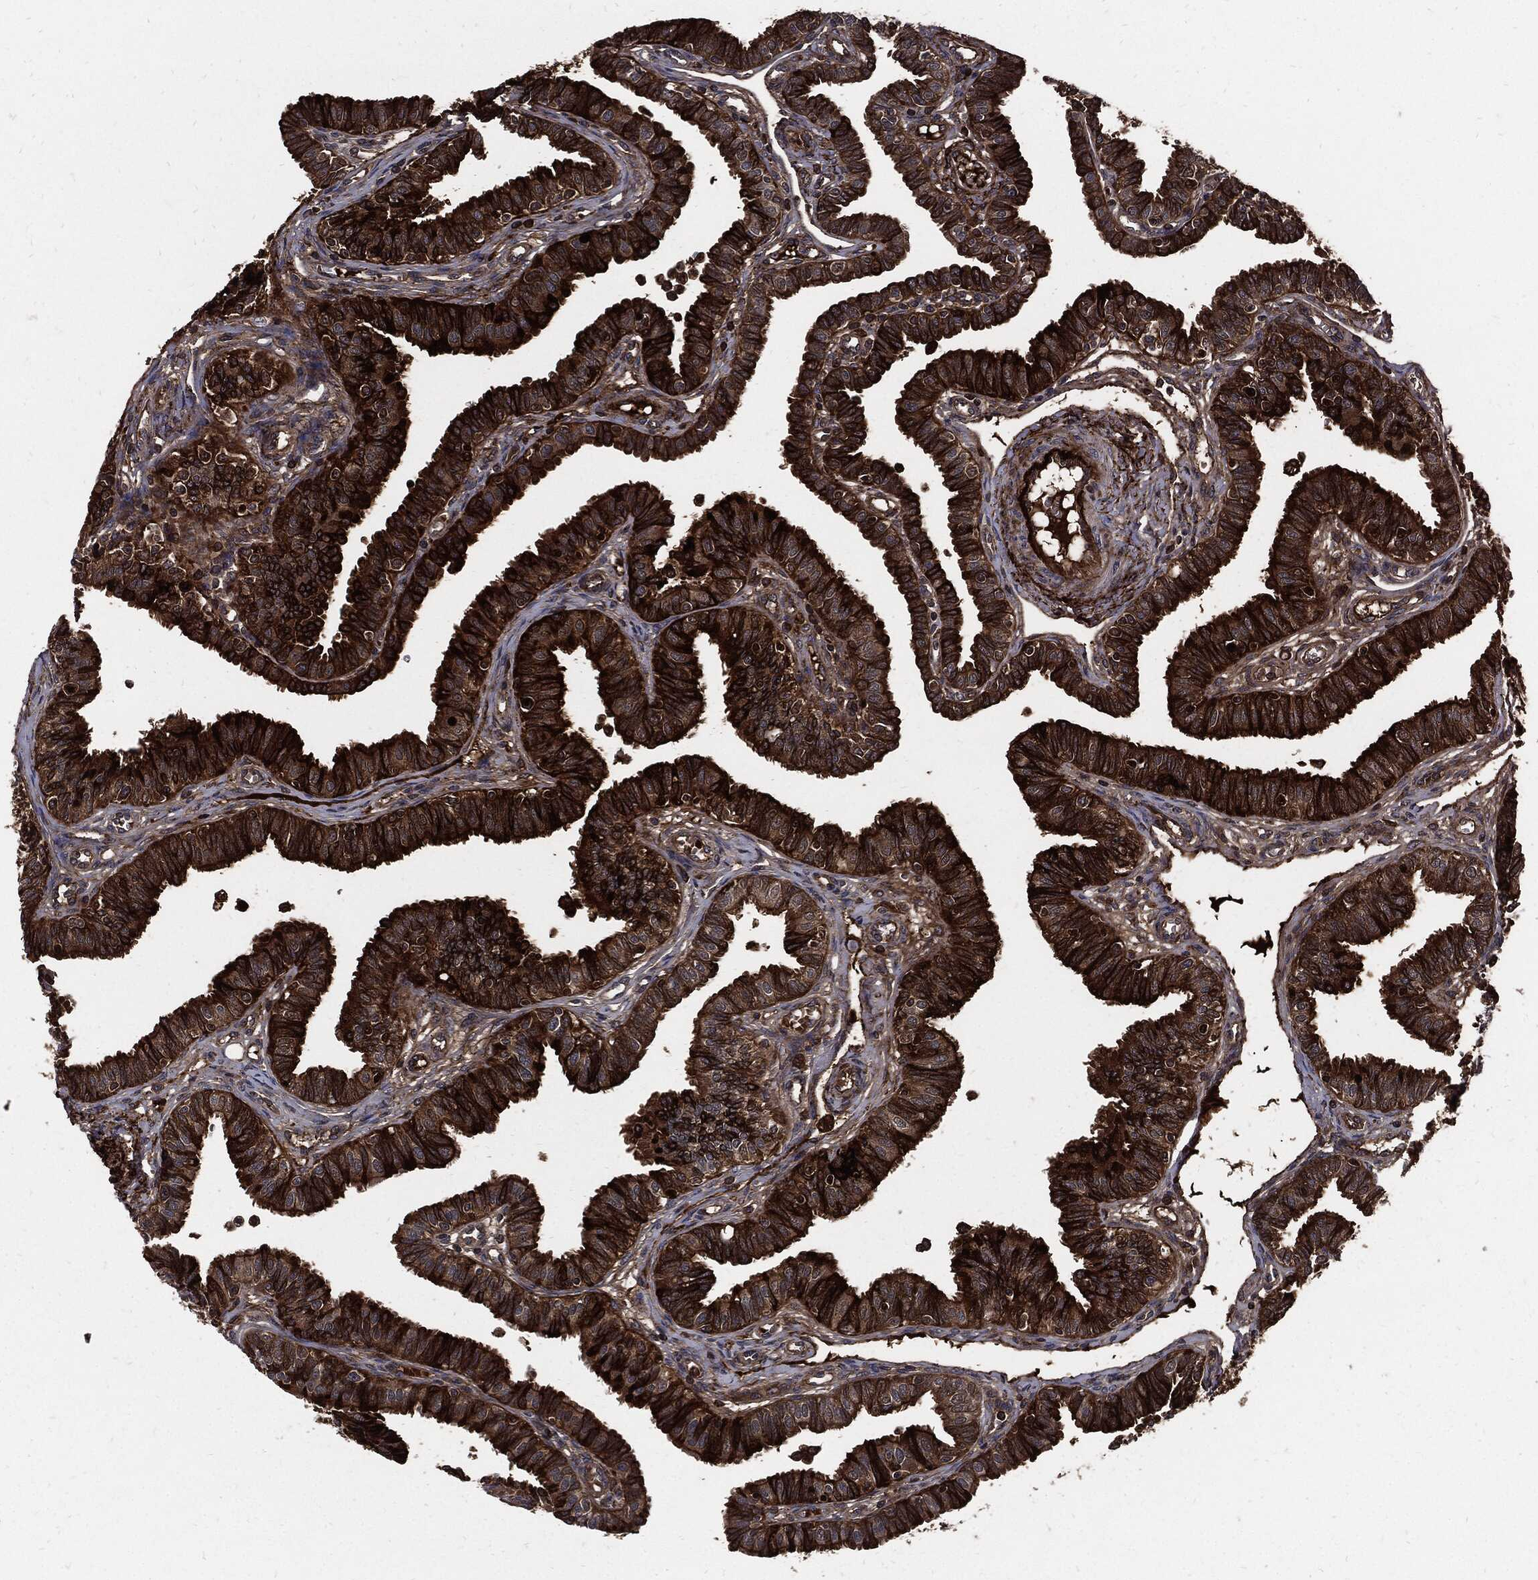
{"staining": {"intensity": "strong", "quantity": "25%-75%", "location": "cytoplasmic/membranous"}, "tissue": "fallopian tube", "cell_type": "Glandular cells", "image_type": "normal", "snomed": [{"axis": "morphology", "description": "Normal tissue, NOS"}, {"axis": "topography", "description": "Fallopian tube"}], "caption": "The immunohistochemical stain shows strong cytoplasmic/membranous staining in glandular cells of normal fallopian tube. The protein is shown in brown color, while the nuclei are stained blue.", "gene": "CLU", "patient": {"sex": "female", "age": 36}}